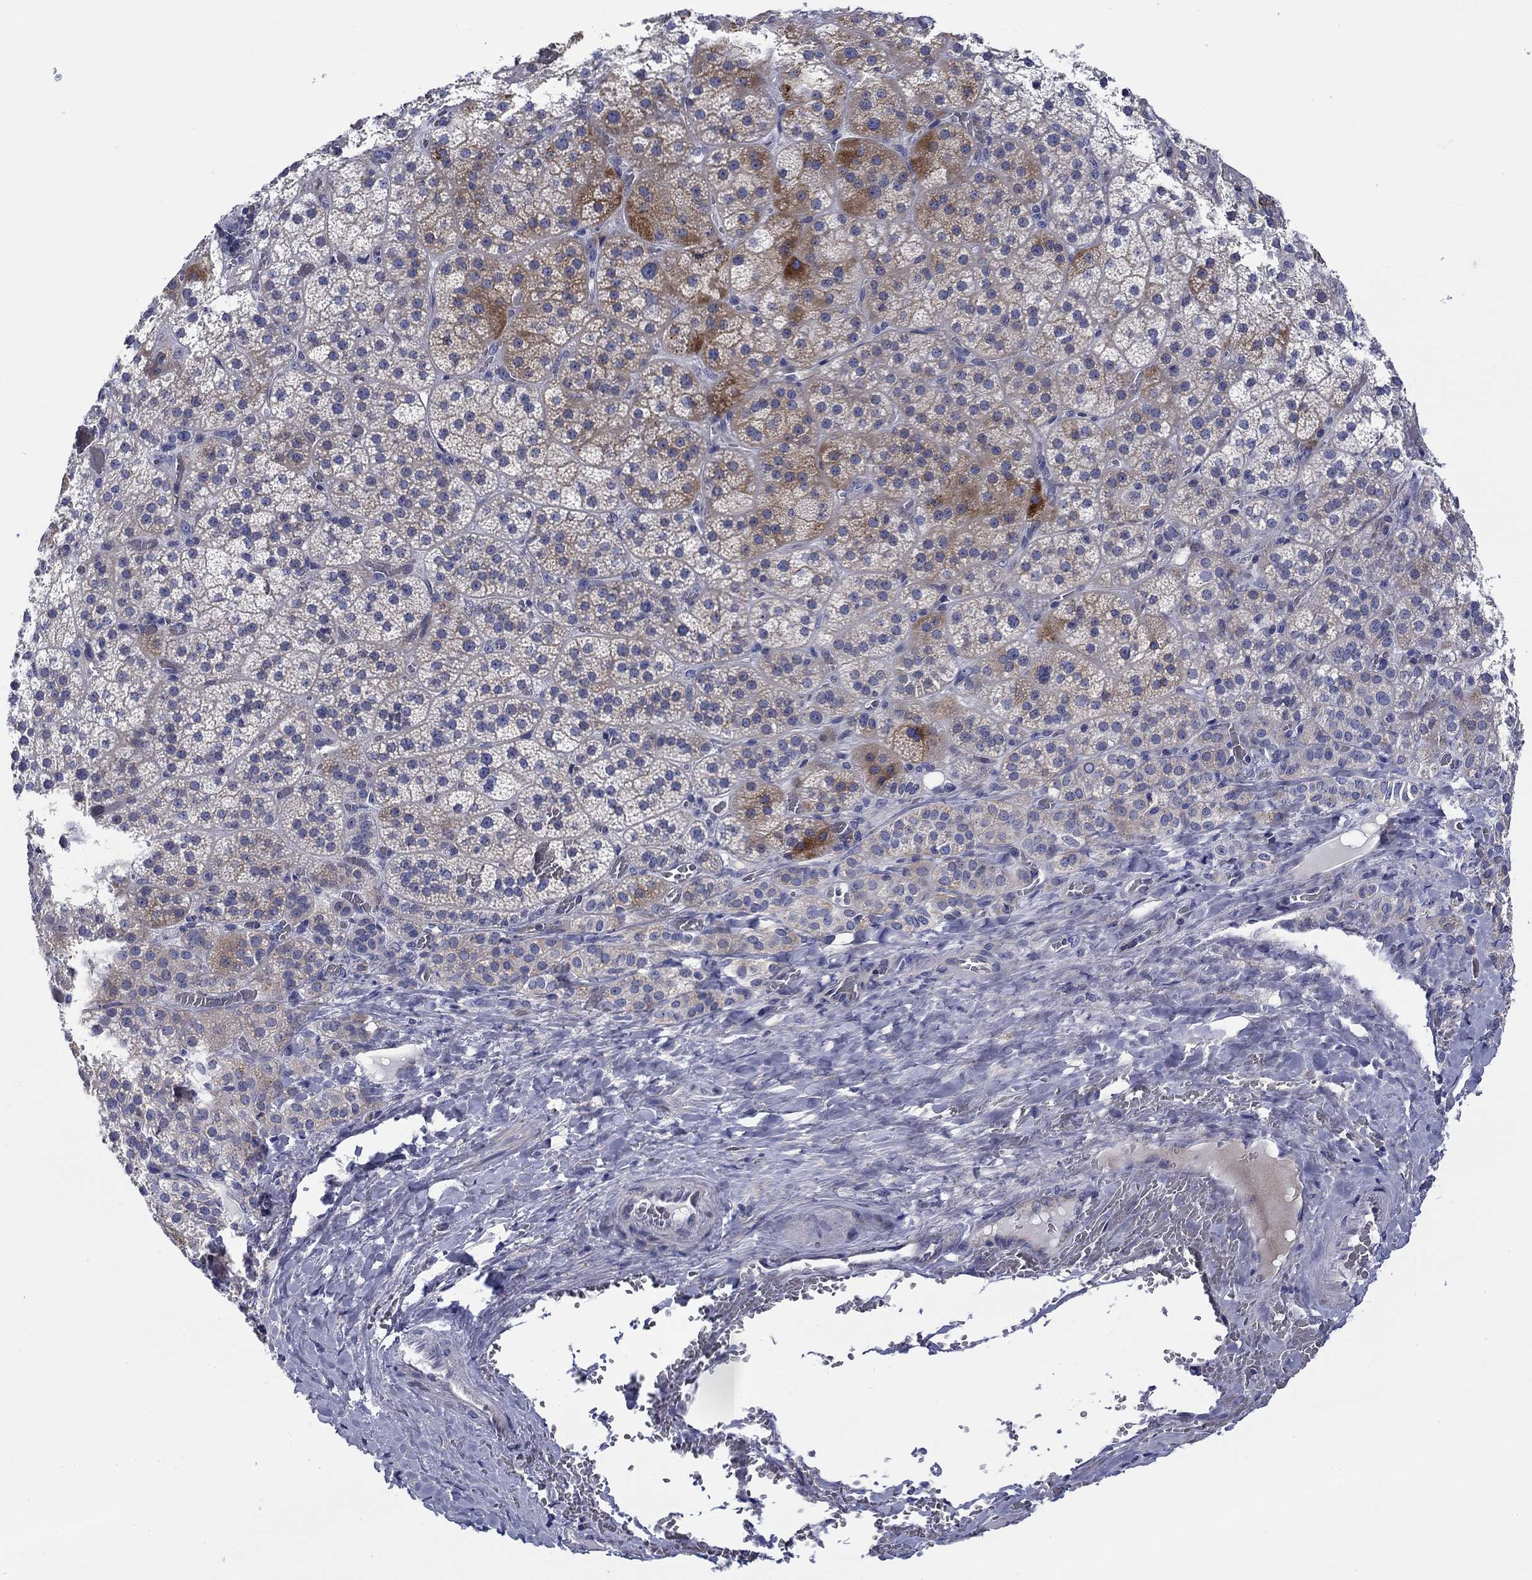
{"staining": {"intensity": "moderate", "quantity": "<25%", "location": "cytoplasmic/membranous"}, "tissue": "adrenal gland", "cell_type": "Glandular cells", "image_type": "normal", "snomed": [{"axis": "morphology", "description": "Normal tissue, NOS"}, {"axis": "topography", "description": "Adrenal gland"}], "caption": "An IHC photomicrograph of benign tissue is shown. Protein staining in brown highlights moderate cytoplasmic/membranous positivity in adrenal gland within glandular cells.", "gene": "SVEP1", "patient": {"sex": "male", "age": 57}}